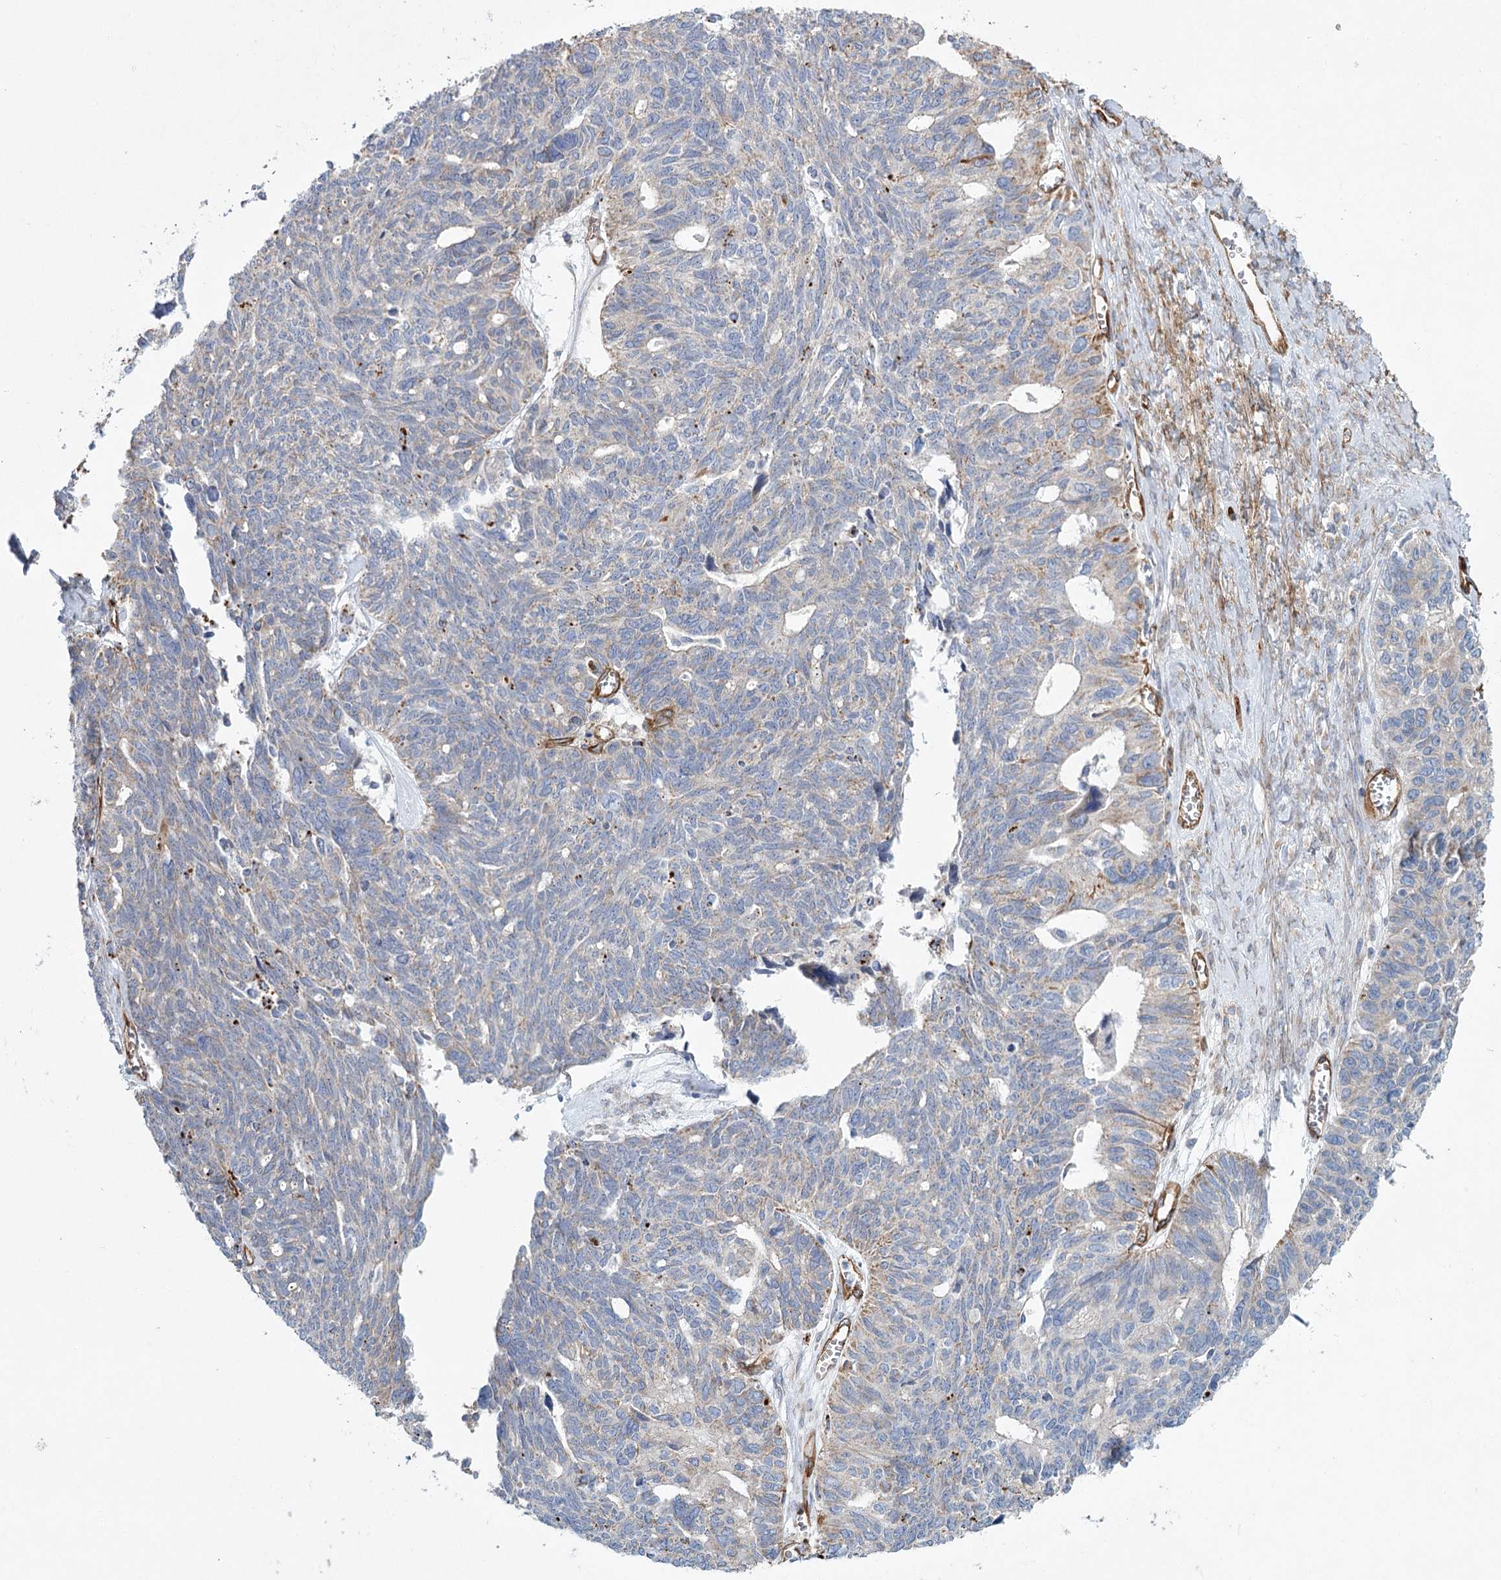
{"staining": {"intensity": "moderate", "quantity": "25%-75%", "location": "cytoplasmic/membranous"}, "tissue": "ovarian cancer", "cell_type": "Tumor cells", "image_type": "cancer", "snomed": [{"axis": "morphology", "description": "Cystadenocarcinoma, serous, NOS"}, {"axis": "topography", "description": "Ovary"}], "caption": "A brown stain highlights moderate cytoplasmic/membranous positivity of a protein in human serous cystadenocarcinoma (ovarian) tumor cells.", "gene": "TMEM164", "patient": {"sex": "female", "age": 79}}